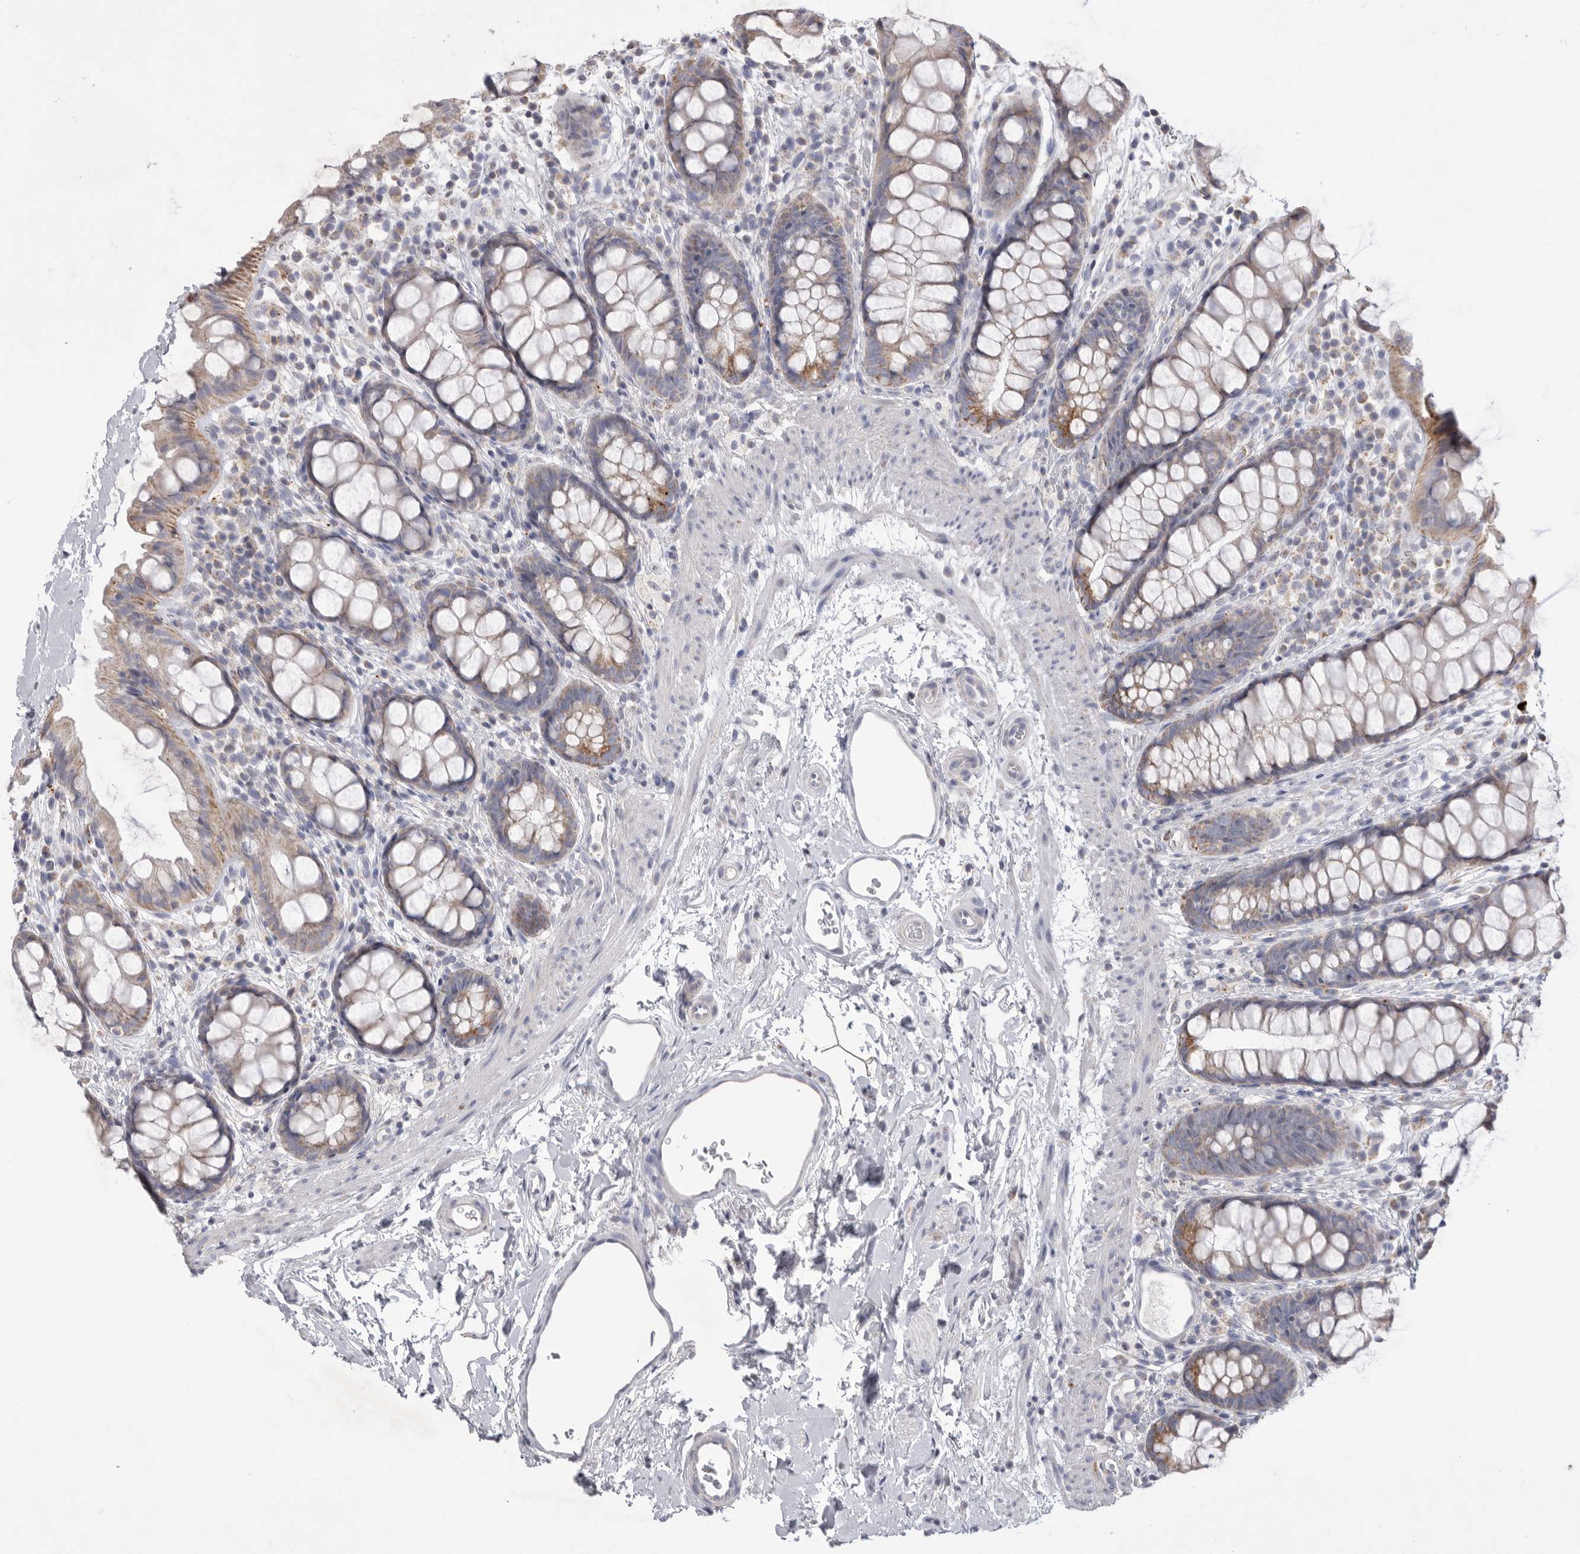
{"staining": {"intensity": "weak", "quantity": "25%-75%", "location": "cytoplasmic/membranous"}, "tissue": "rectum", "cell_type": "Glandular cells", "image_type": "normal", "snomed": [{"axis": "morphology", "description": "Normal tissue, NOS"}, {"axis": "topography", "description": "Rectum"}], "caption": "Immunohistochemistry (IHC) (DAB (3,3'-diaminobenzidine)) staining of benign human rectum exhibits weak cytoplasmic/membranous protein expression in approximately 25%-75% of glandular cells.", "gene": "VDAC3", "patient": {"sex": "female", "age": 65}}